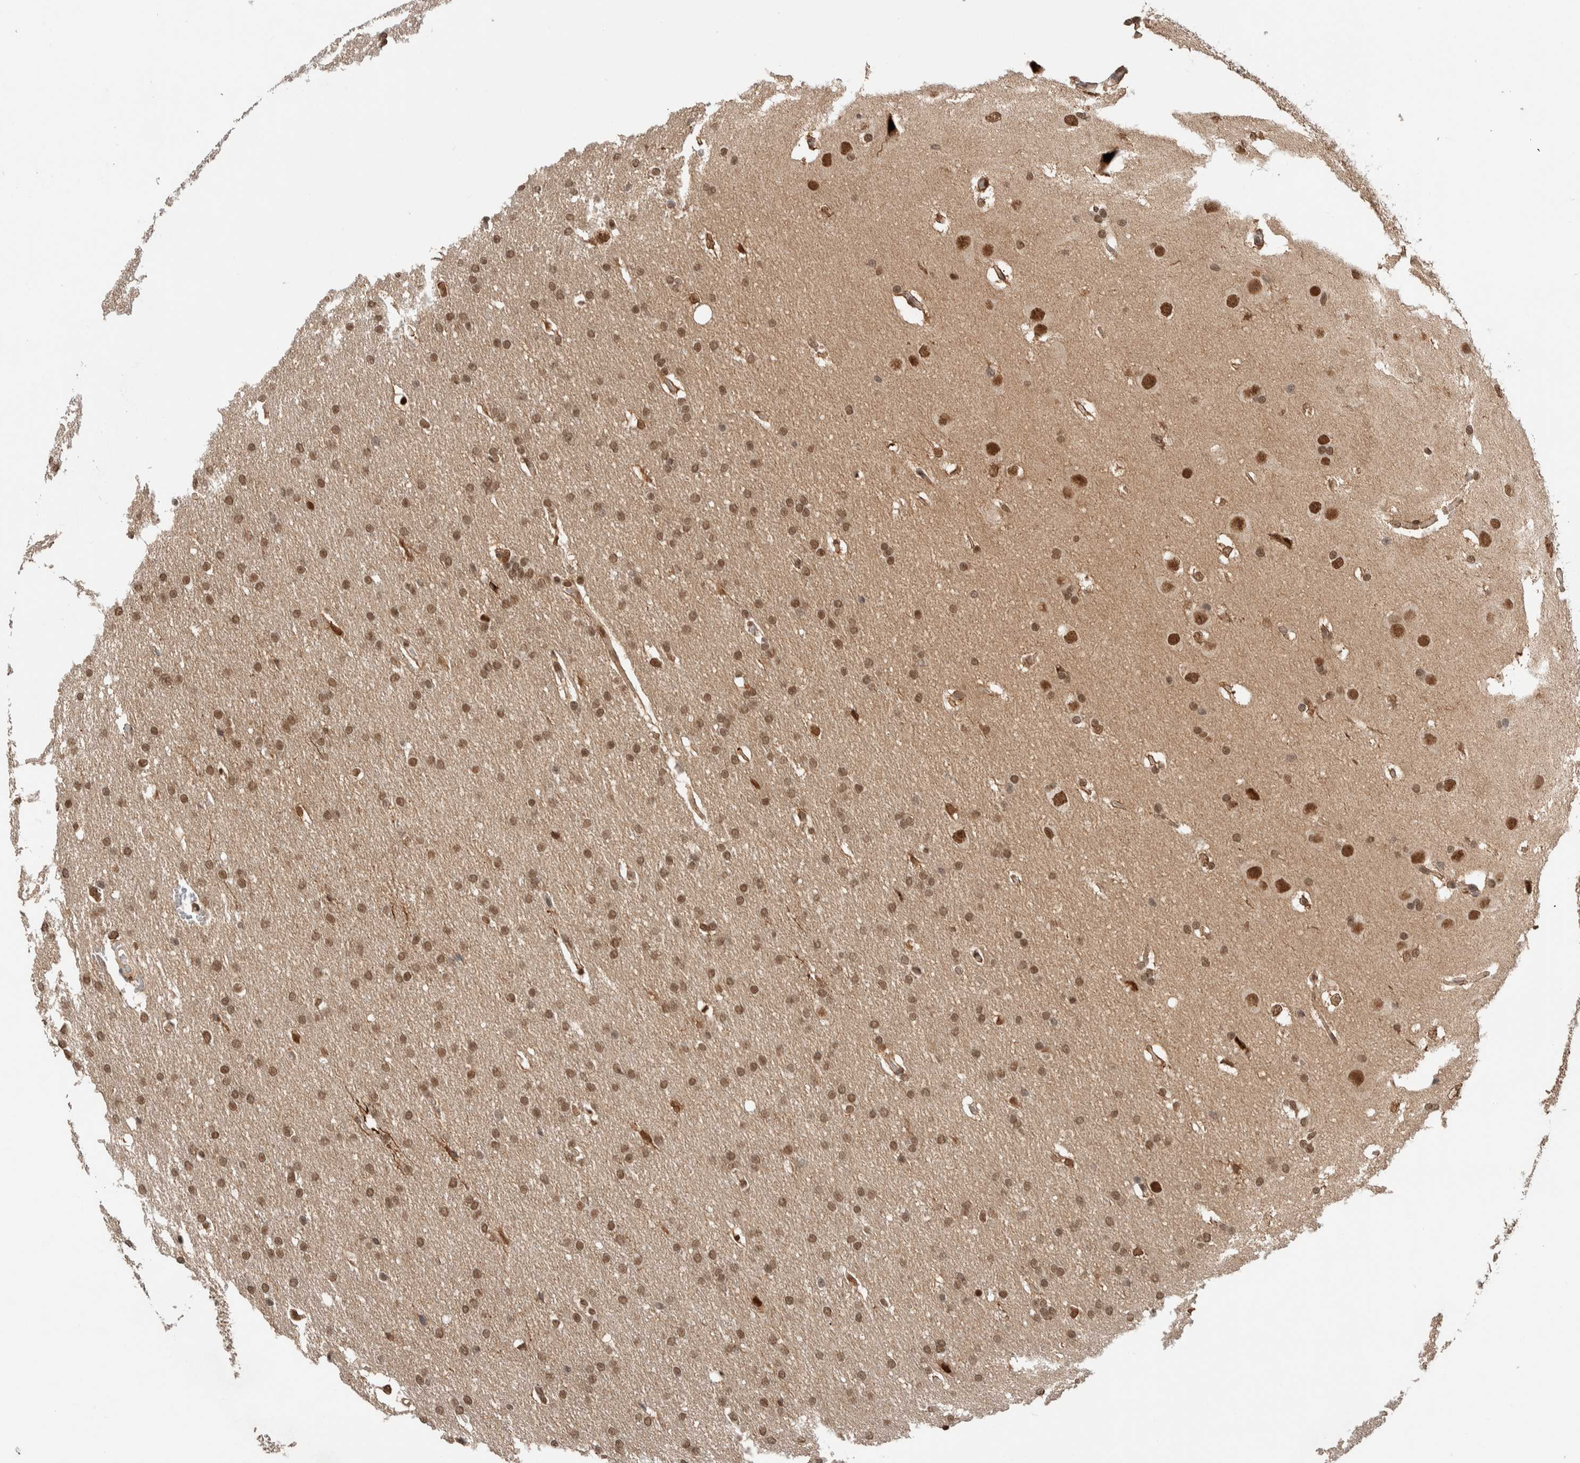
{"staining": {"intensity": "moderate", "quantity": ">75%", "location": "nuclear"}, "tissue": "glioma", "cell_type": "Tumor cells", "image_type": "cancer", "snomed": [{"axis": "morphology", "description": "Glioma, malignant, Low grade"}, {"axis": "topography", "description": "Brain"}], "caption": "There is medium levels of moderate nuclear expression in tumor cells of malignant glioma (low-grade), as demonstrated by immunohistochemical staining (brown color).", "gene": "TNRC18", "patient": {"sex": "female", "age": 37}}